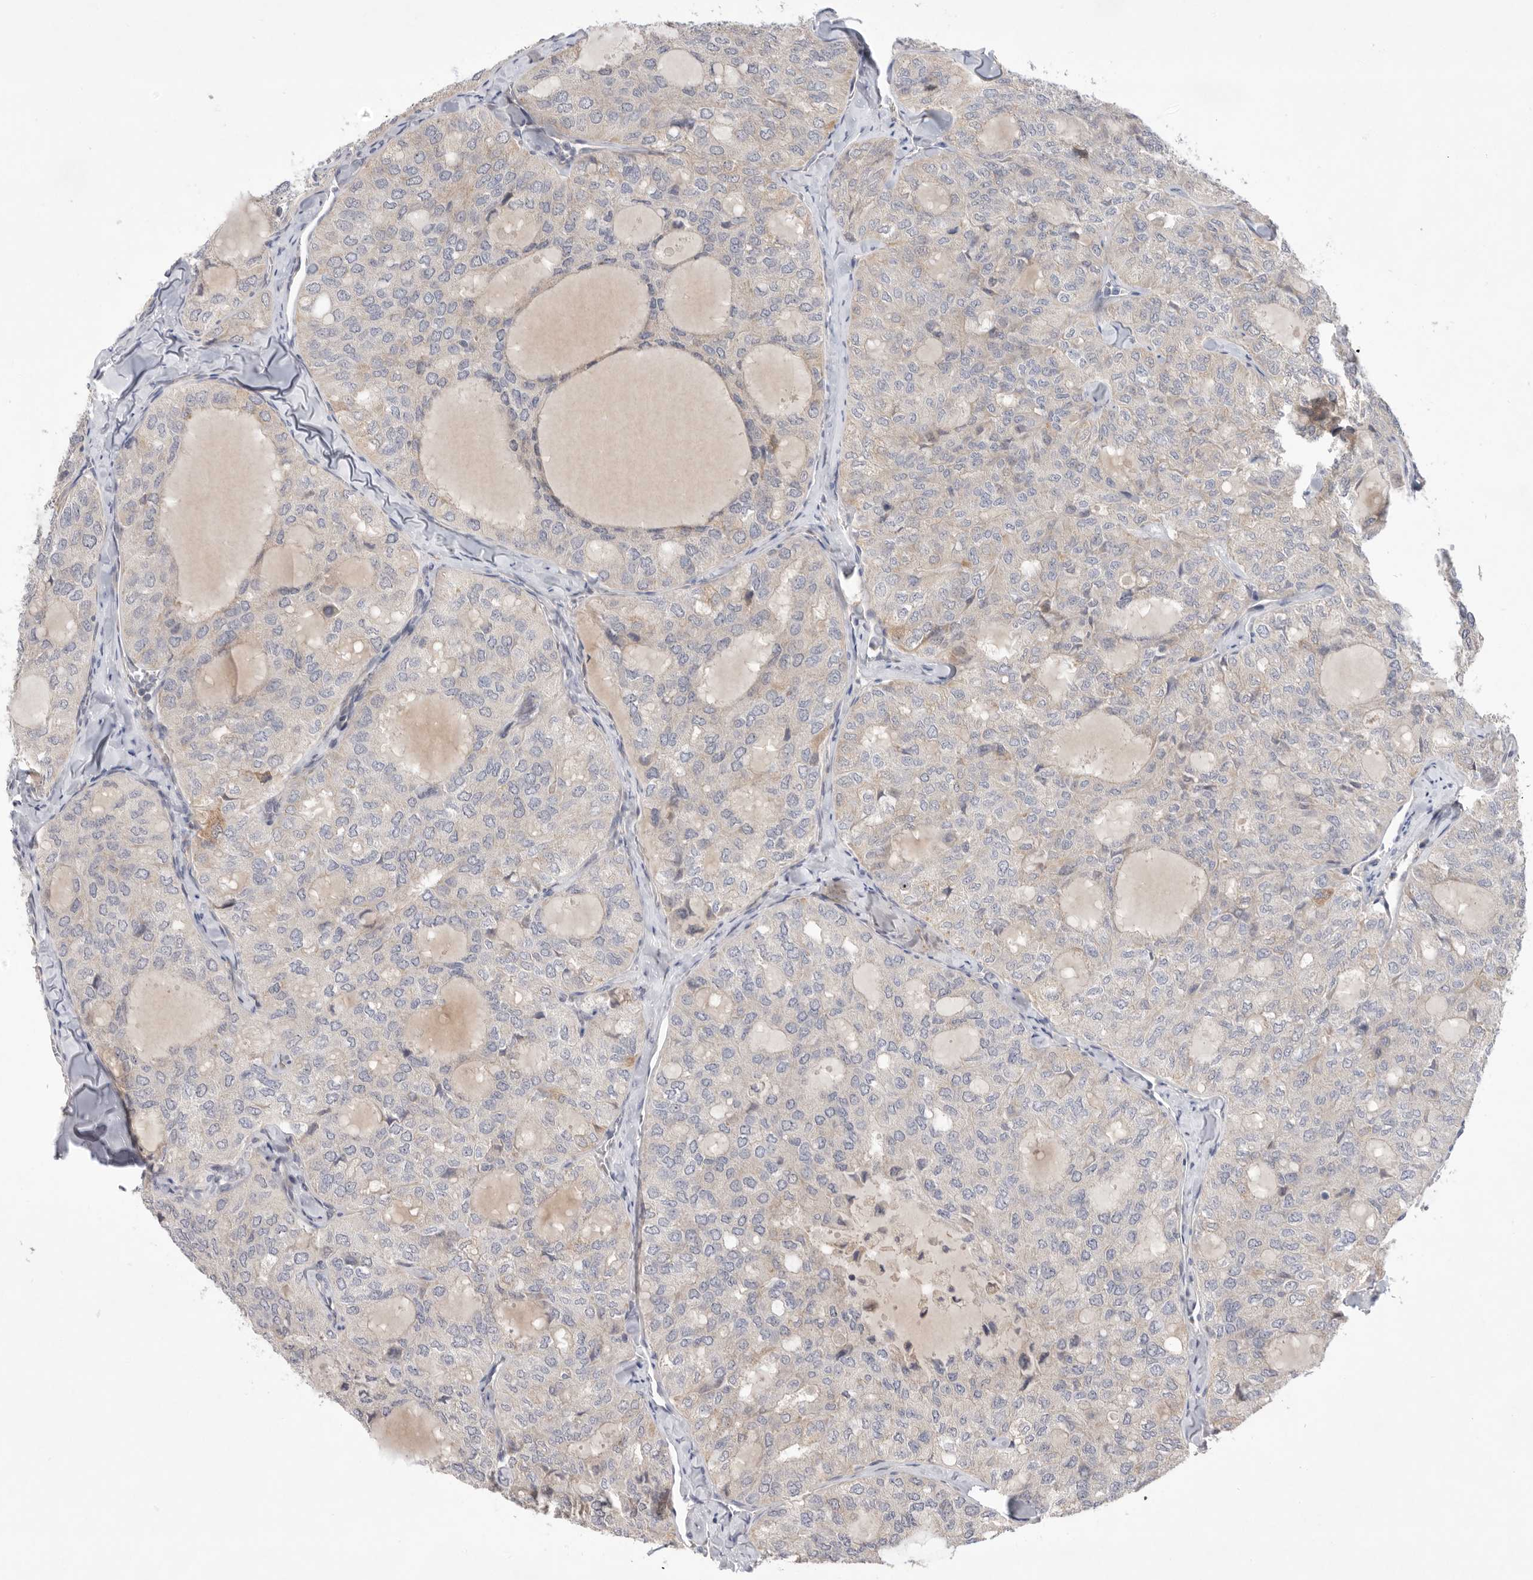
{"staining": {"intensity": "negative", "quantity": "none", "location": "none"}, "tissue": "thyroid cancer", "cell_type": "Tumor cells", "image_type": "cancer", "snomed": [{"axis": "morphology", "description": "Follicular adenoma carcinoma, NOS"}, {"axis": "topography", "description": "Thyroid gland"}], "caption": "Immunohistochemistry photomicrograph of human follicular adenoma carcinoma (thyroid) stained for a protein (brown), which displays no positivity in tumor cells.", "gene": "MTFR1L", "patient": {"sex": "male", "age": 75}}